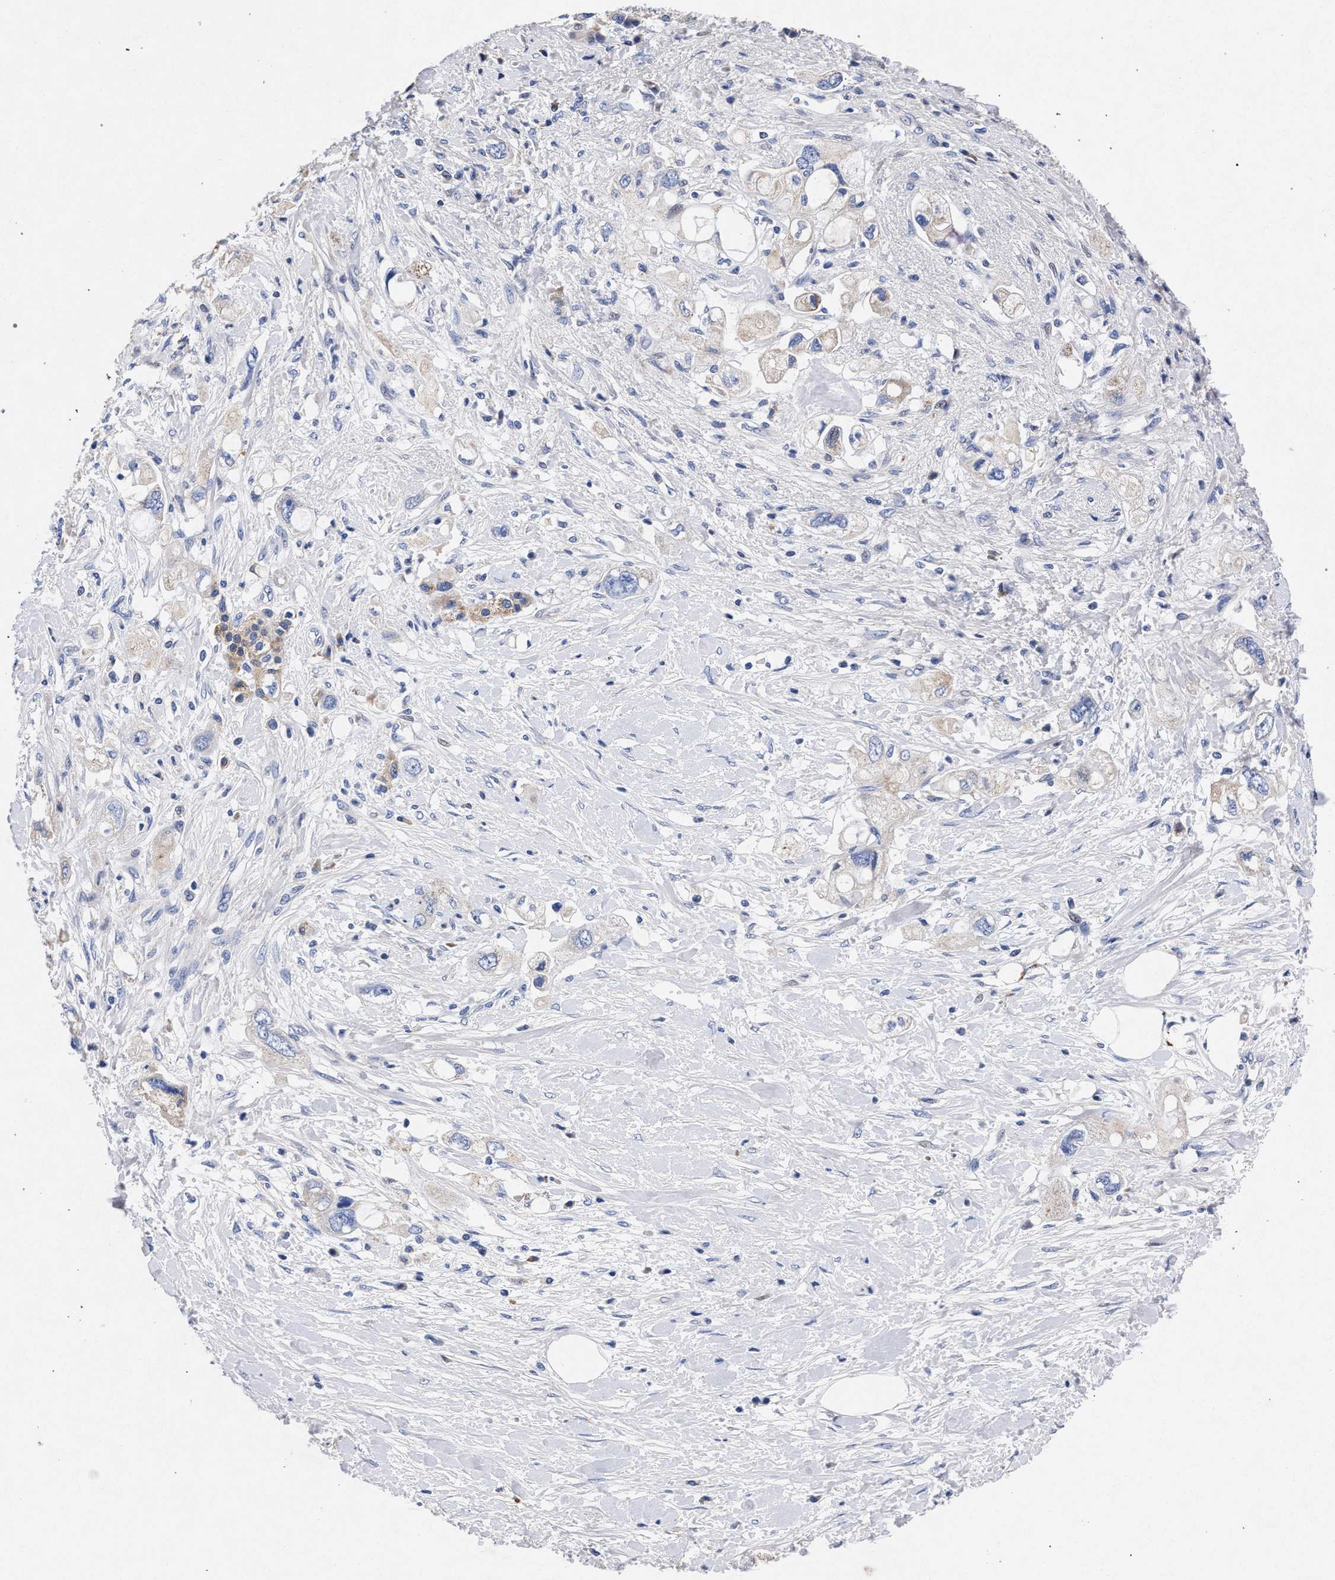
{"staining": {"intensity": "negative", "quantity": "none", "location": "none"}, "tissue": "pancreatic cancer", "cell_type": "Tumor cells", "image_type": "cancer", "snomed": [{"axis": "morphology", "description": "Adenocarcinoma, NOS"}, {"axis": "topography", "description": "Pancreas"}], "caption": "Immunohistochemistry (IHC) micrograph of neoplastic tissue: human pancreatic cancer stained with DAB reveals no significant protein positivity in tumor cells.", "gene": "HSD17B14", "patient": {"sex": "female", "age": 56}}